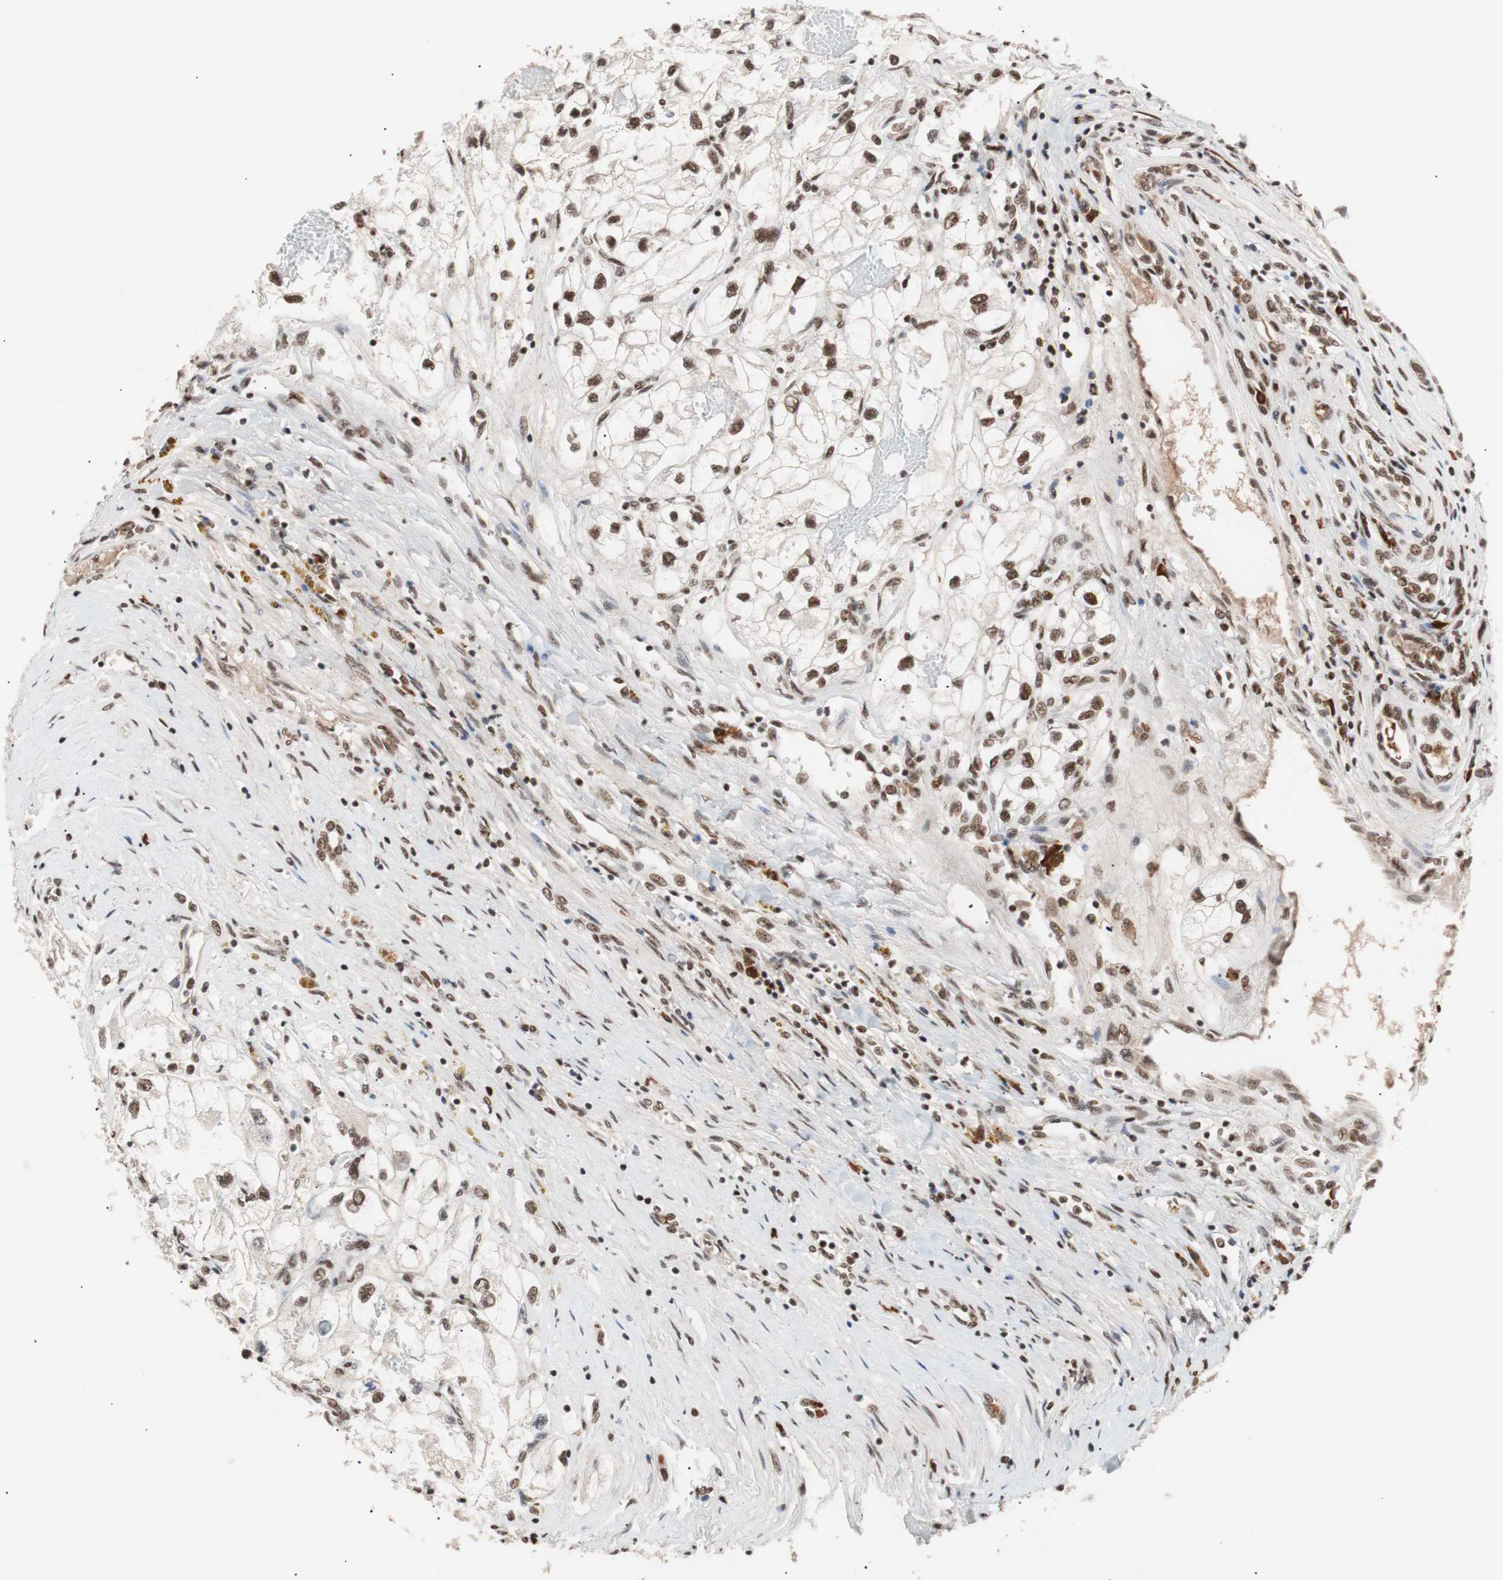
{"staining": {"intensity": "strong", "quantity": ">75%", "location": "nuclear"}, "tissue": "renal cancer", "cell_type": "Tumor cells", "image_type": "cancer", "snomed": [{"axis": "morphology", "description": "Adenocarcinoma, NOS"}, {"axis": "topography", "description": "Kidney"}], "caption": "Immunohistochemical staining of human renal adenocarcinoma reveals strong nuclear protein expression in approximately >75% of tumor cells.", "gene": "CHAMP1", "patient": {"sex": "female", "age": 70}}